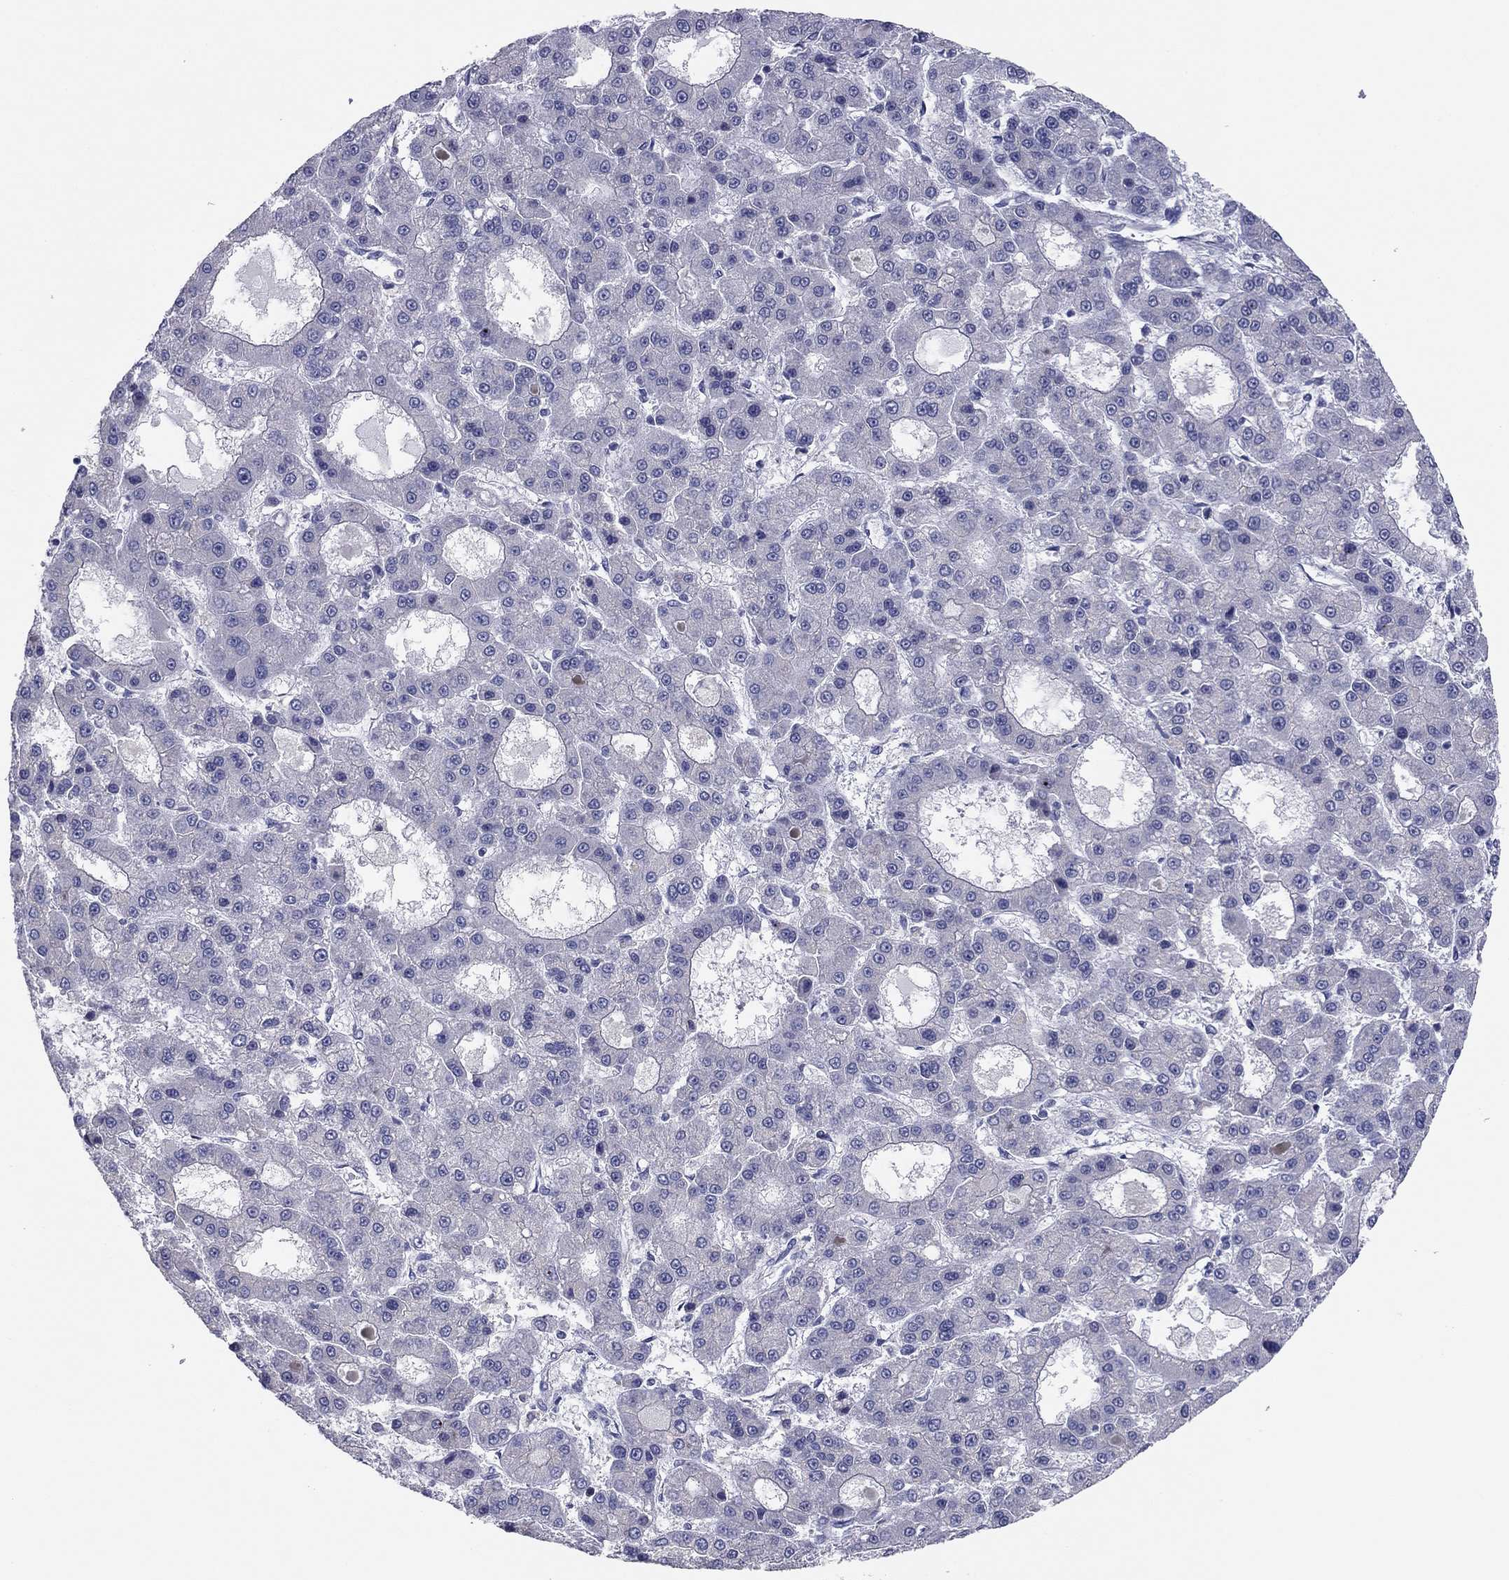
{"staining": {"intensity": "negative", "quantity": "none", "location": "none"}, "tissue": "liver cancer", "cell_type": "Tumor cells", "image_type": "cancer", "snomed": [{"axis": "morphology", "description": "Carcinoma, Hepatocellular, NOS"}, {"axis": "topography", "description": "Liver"}], "caption": "Liver hepatocellular carcinoma was stained to show a protein in brown. There is no significant expression in tumor cells.", "gene": "GRK7", "patient": {"sex": "male", "age": 70}}